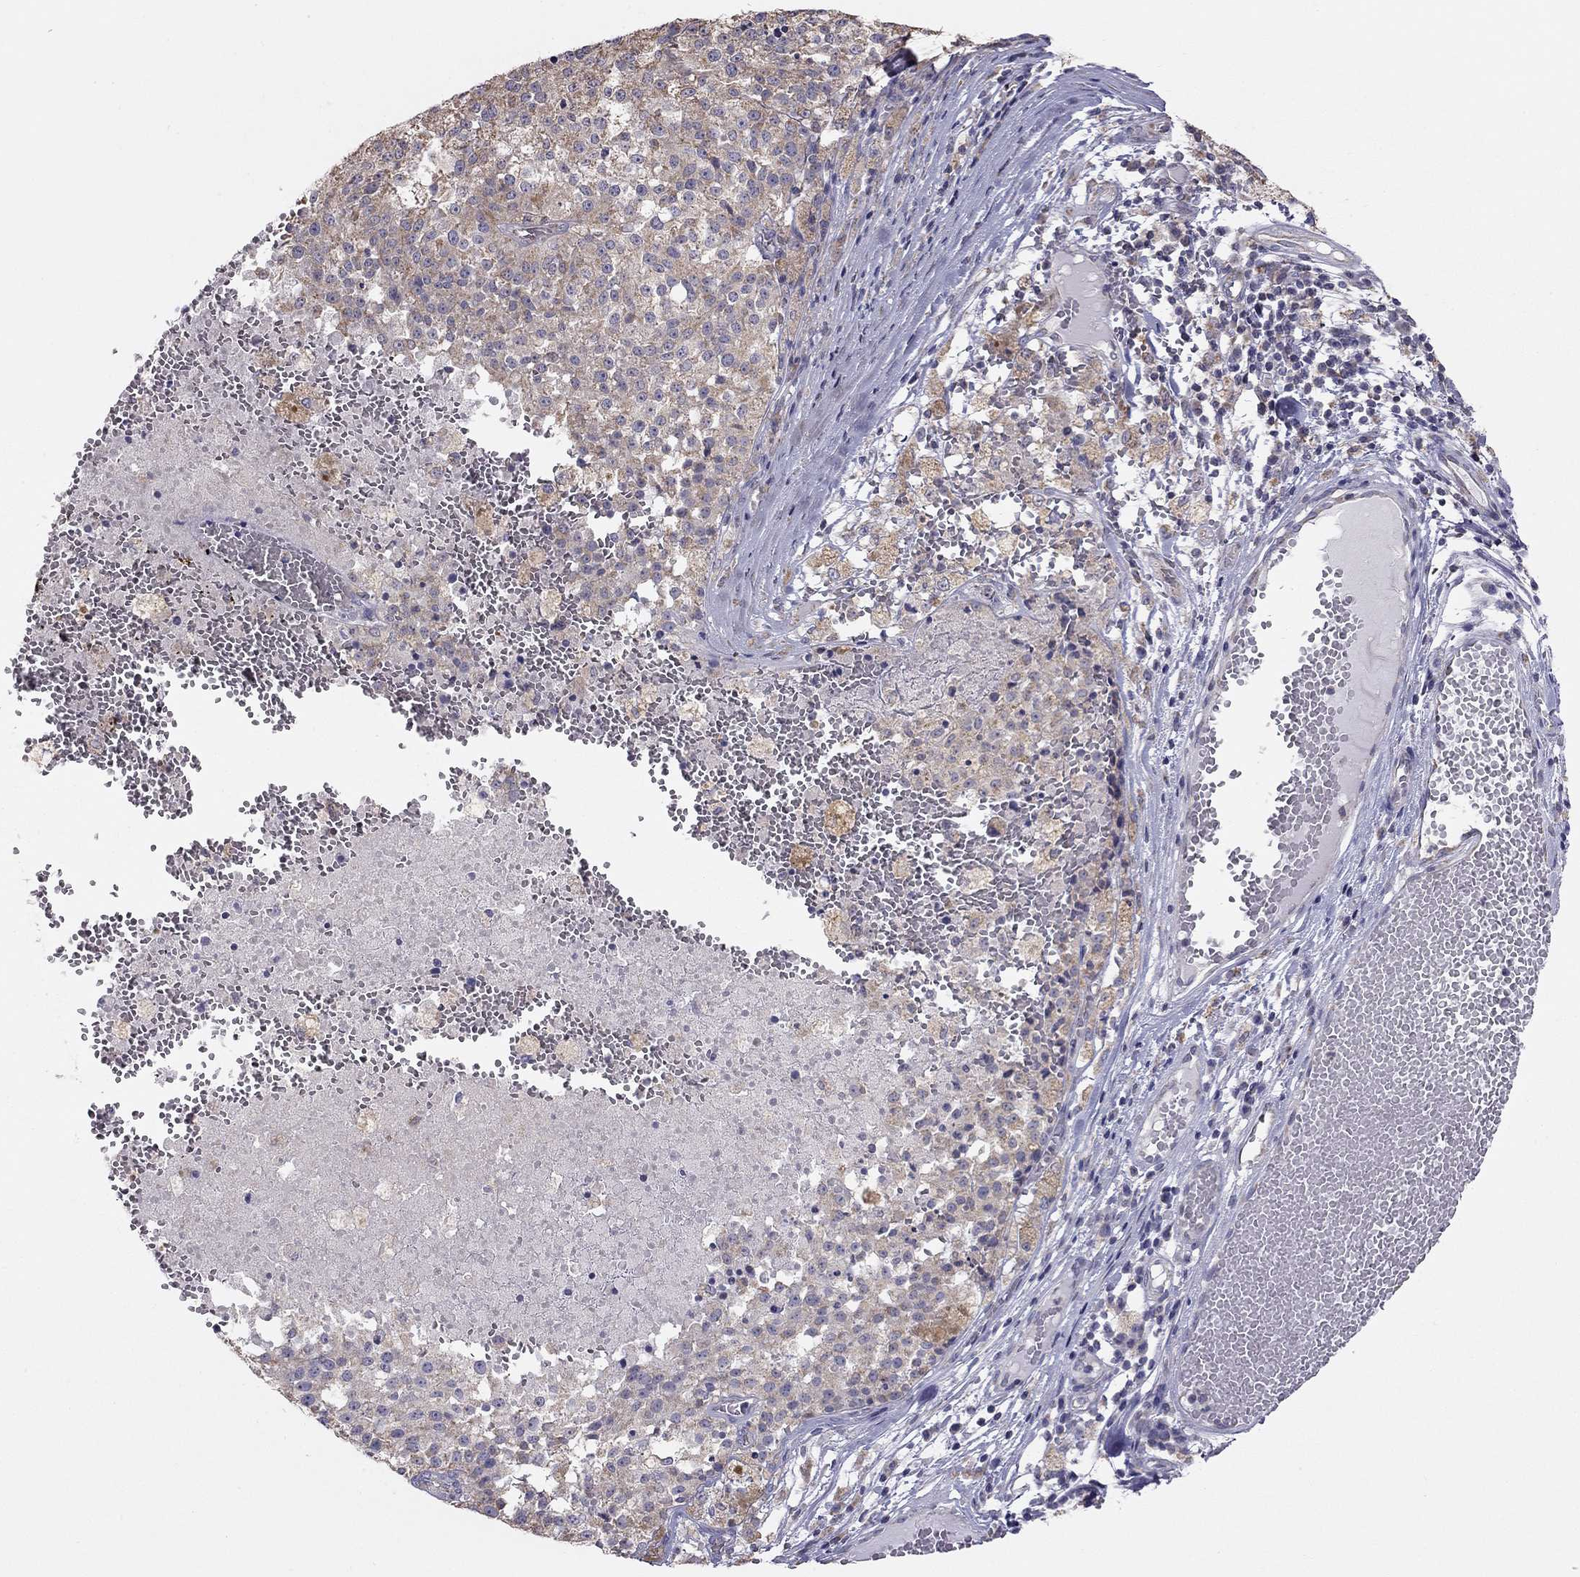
{"staining": {"intensity": "moderate", "quantity": "<25%", "location": "cytoplasmic/membranous"}, "tissue": "melanoma", "cell_type": "Tumor cells", "image_type": "cancer", "snomed": [{"axis": "morphology", "description": "Malignant melanoma, Metastatic site"}, {"axis": "topography", "description": "Lymph node"}], "caption": "This is a photomicrograph of immunohistochemistry staining of malignant melanoma (metastatic site), which shows moderate staining in the cytoplasmic/membranous of tumor cells.", "gene": "LRIT3", "patient": {"sex": "female", "age": 64}}